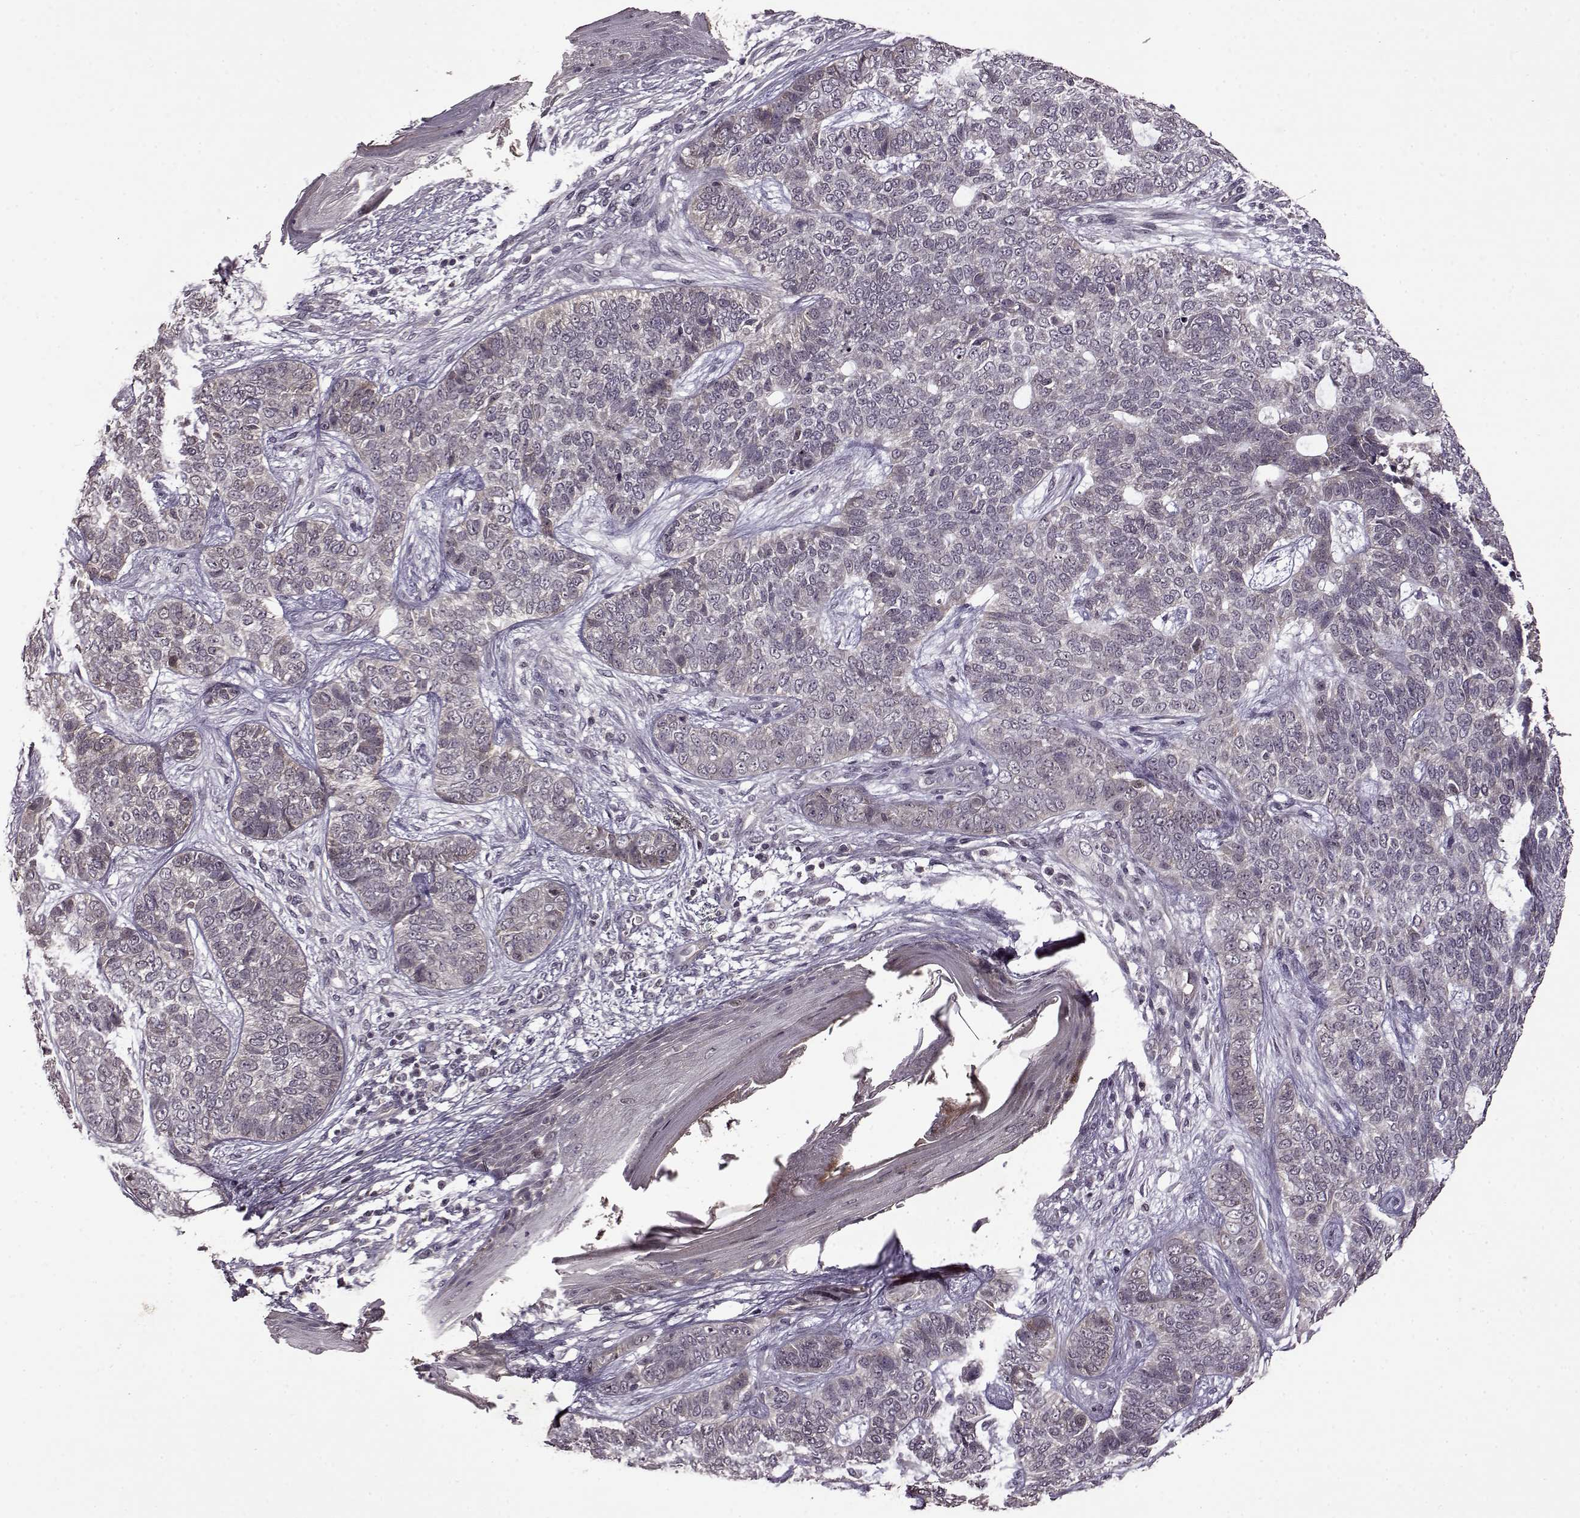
{"staining": {"intensity": "negative", "quantity": "none", "location": "none"}, "tissue": "skin cancer", "cell_type": "Tumor cells", "image_type": "cancer", "snomed": [{"axis": "morphology", "description": "Basal cell carcinoma"}, {"axis": "topography", "description": "Skin"}], "caption": "Tumor cells show no significant protein positivity in skin cancer.", "gene": "MAIP1", "patient": {"sex": "female", "age": 69}}